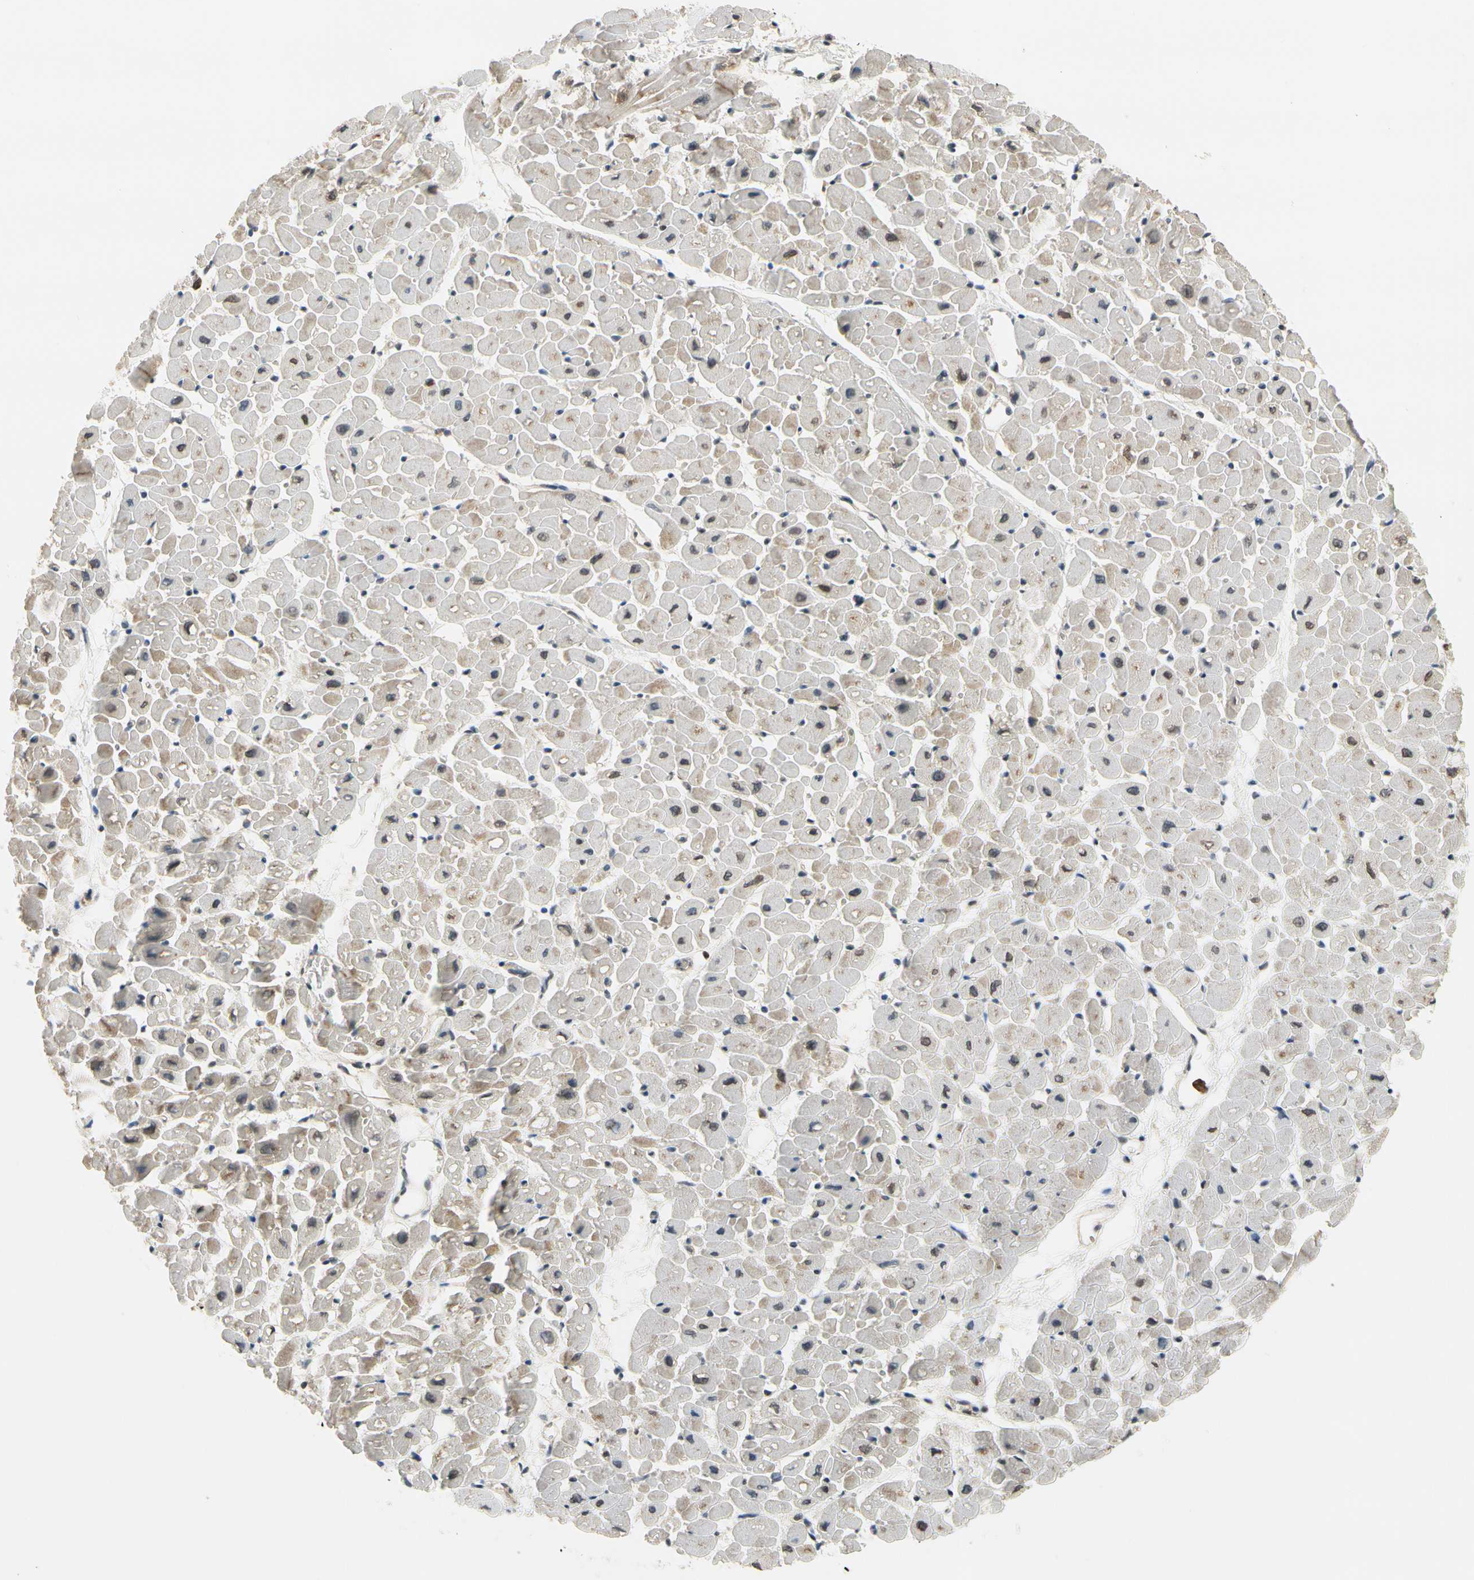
{"staining": {"intensity": "moderate", "quantity": "<25%", "location": "cytoplasmic/membranous,nuclear"}, "tissue": "heart muscle", "cell_type": "Cardiomyocytes", "image_type": "normal", "snomed": [{"axis": "morphology", "description": "Normal tissue, NOS"}, {"axis": "topography", "description": "Heart"}], "caption": "The photomicrograph reveals staining of benign heart muscle, revealing moderate cytoplasmic/membranous,nuclear protein expression (brown color) within cardiomyocytes.", "gene": "TAF12", "patient": {"sex": "male", "age": 45}}